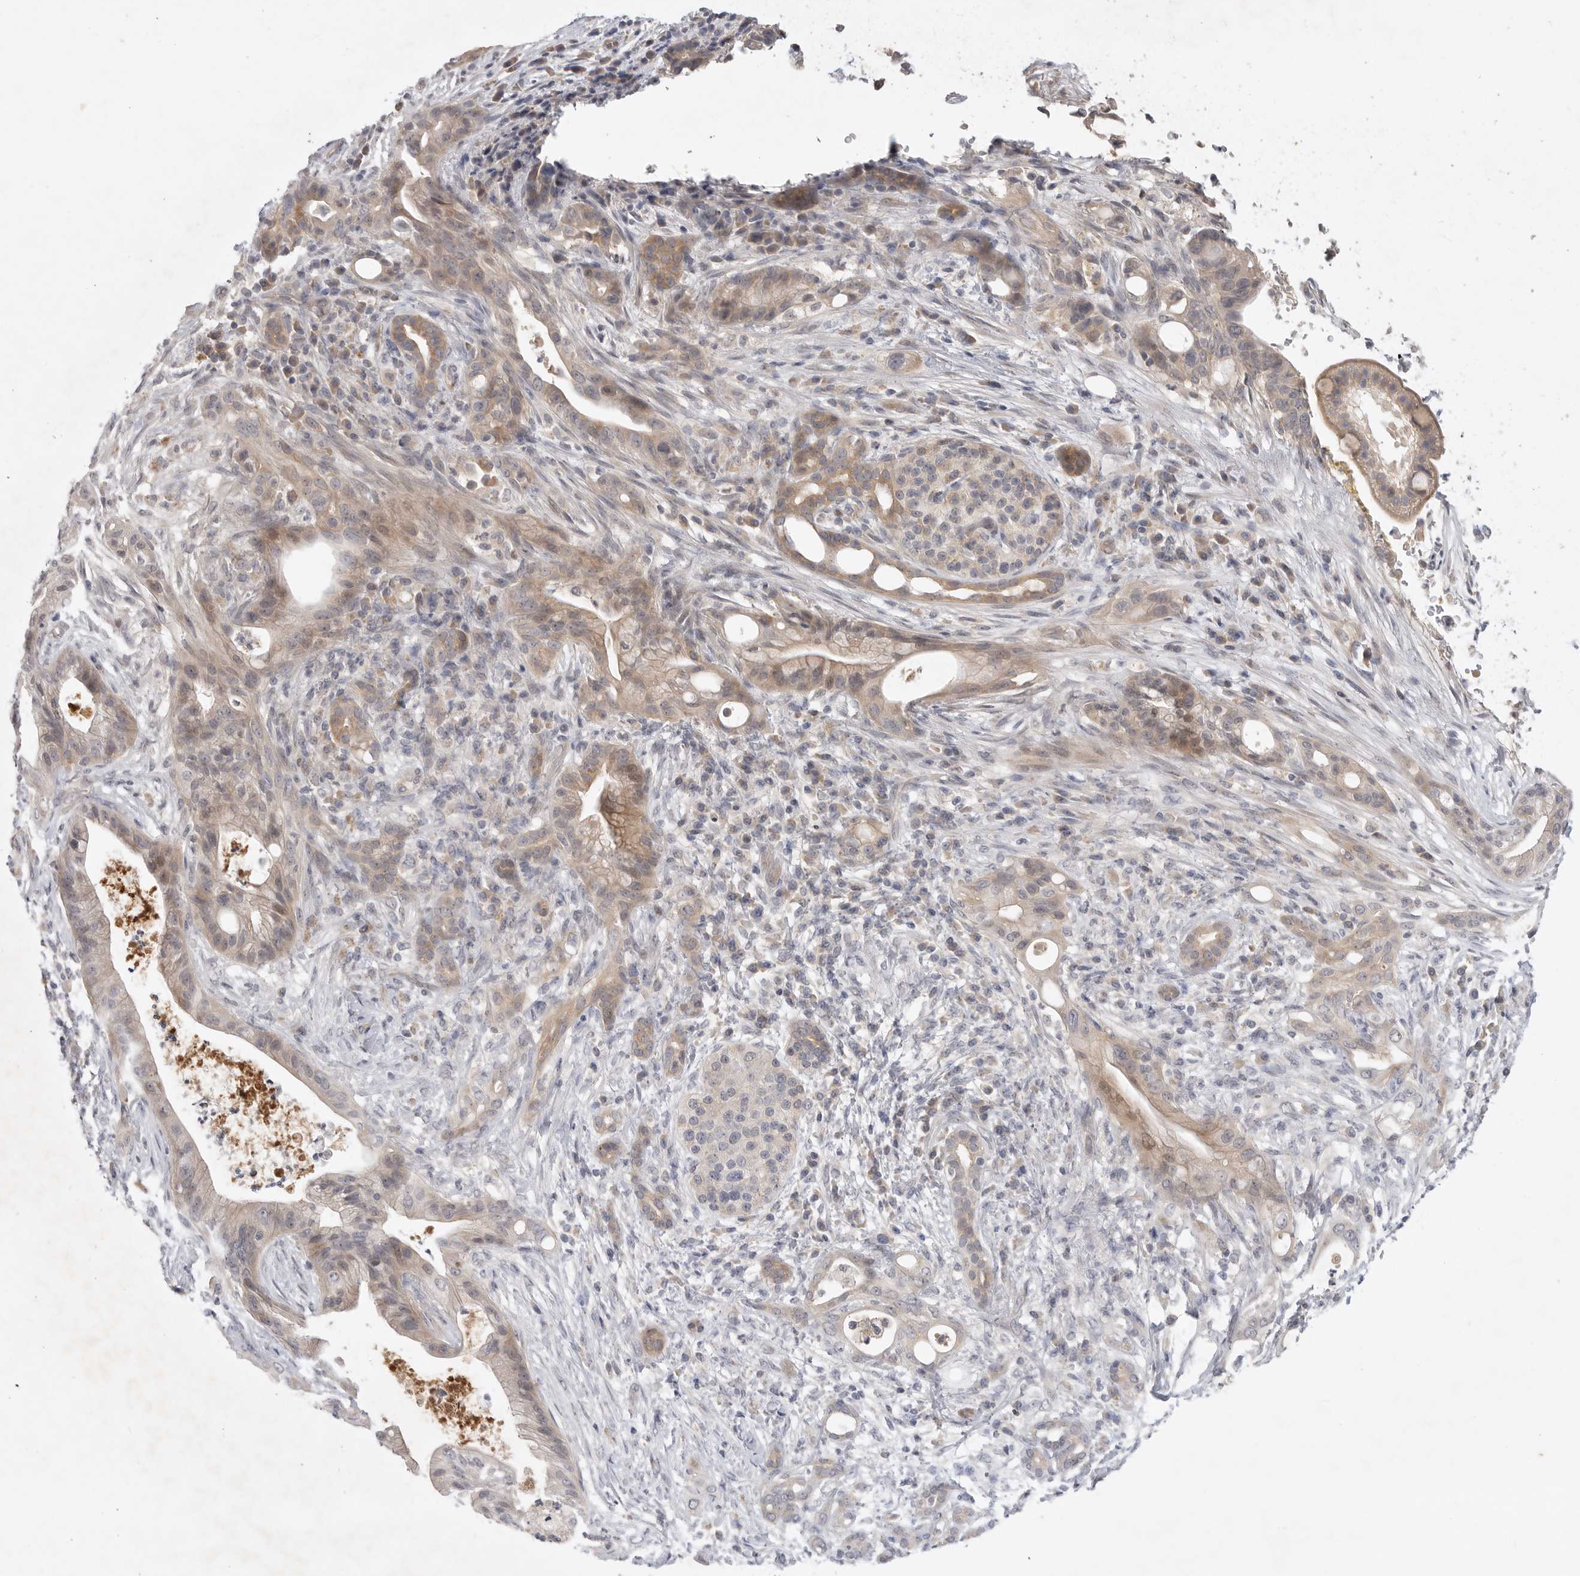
{"staining": {"intensity": "weak", "quantity": ">75%", "location": "cytoplasmic/membranous"}, "tissue": "pancreatic cancer", "cell_type": "Tumor cells", "image_type": "cancer", "snomed": [{"axis": "morphology", "description": "Adenocarcinoma, NOS"}, {"axis": "topography", "description": "Pancreas"}], "caption": "A brown stain shows weak cytoplasmic/membranous staining of a protein in human adenocarcinoma (pancreatic) tumor cells.", "gene": "ITGAD", "patient": {"sex": "male", "age": 58}}